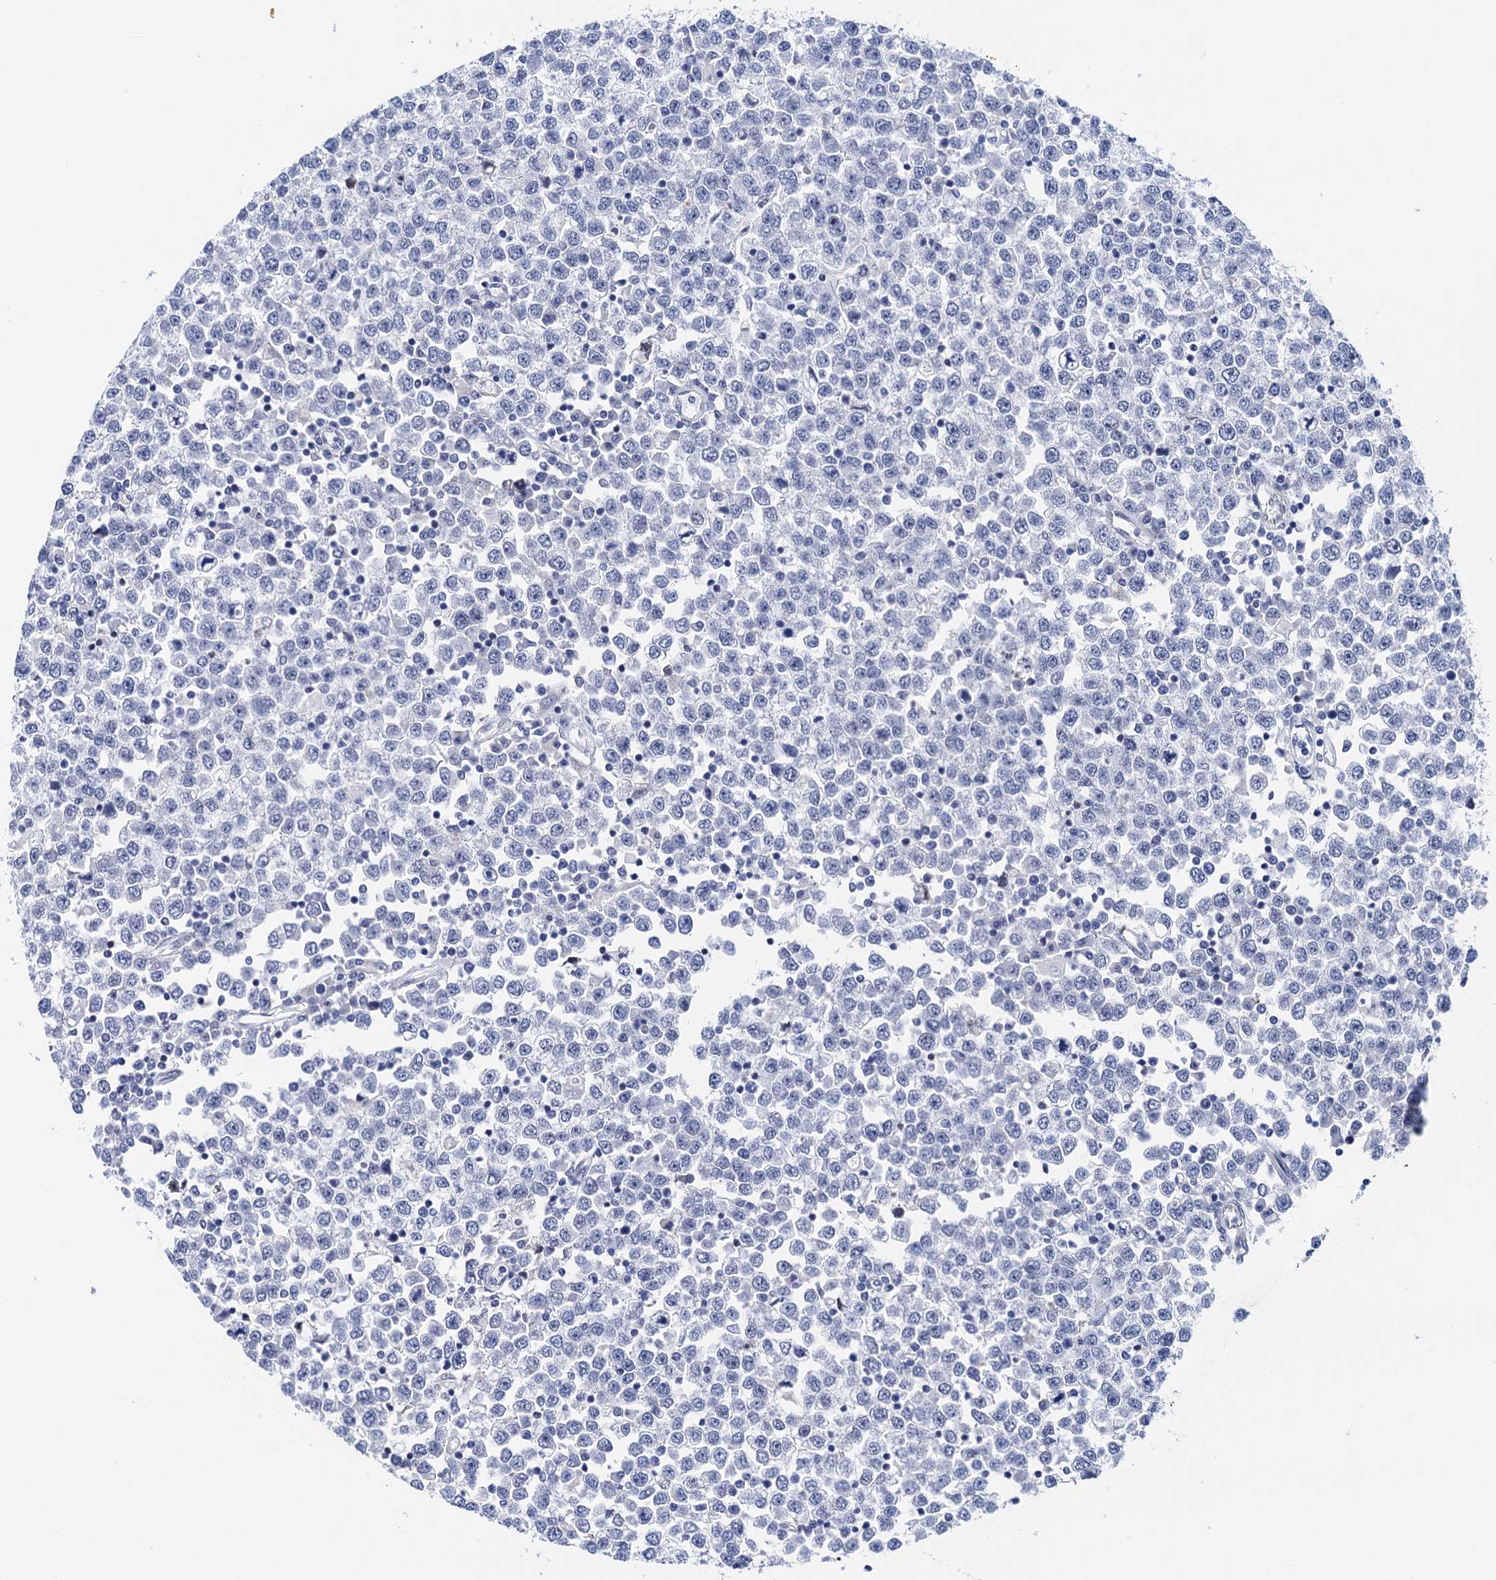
{"staining": {"intensity": "negative", "quantity": "none", "location": "none"}, "tissue": "testis cancer", "cell_type": "Tumor cells", "image_type": "cancer", "snomed": [{"axis": "morphology", "description": "Seminoma, NOS"}, {"axis": "topography", "description": "Testis"}], "caption": "Protein analysis of testis seminoma exhibits no significant positivity in tumor cells.", "gene": "C16orf87", "patient": {"sex": "male", "age": 65}}